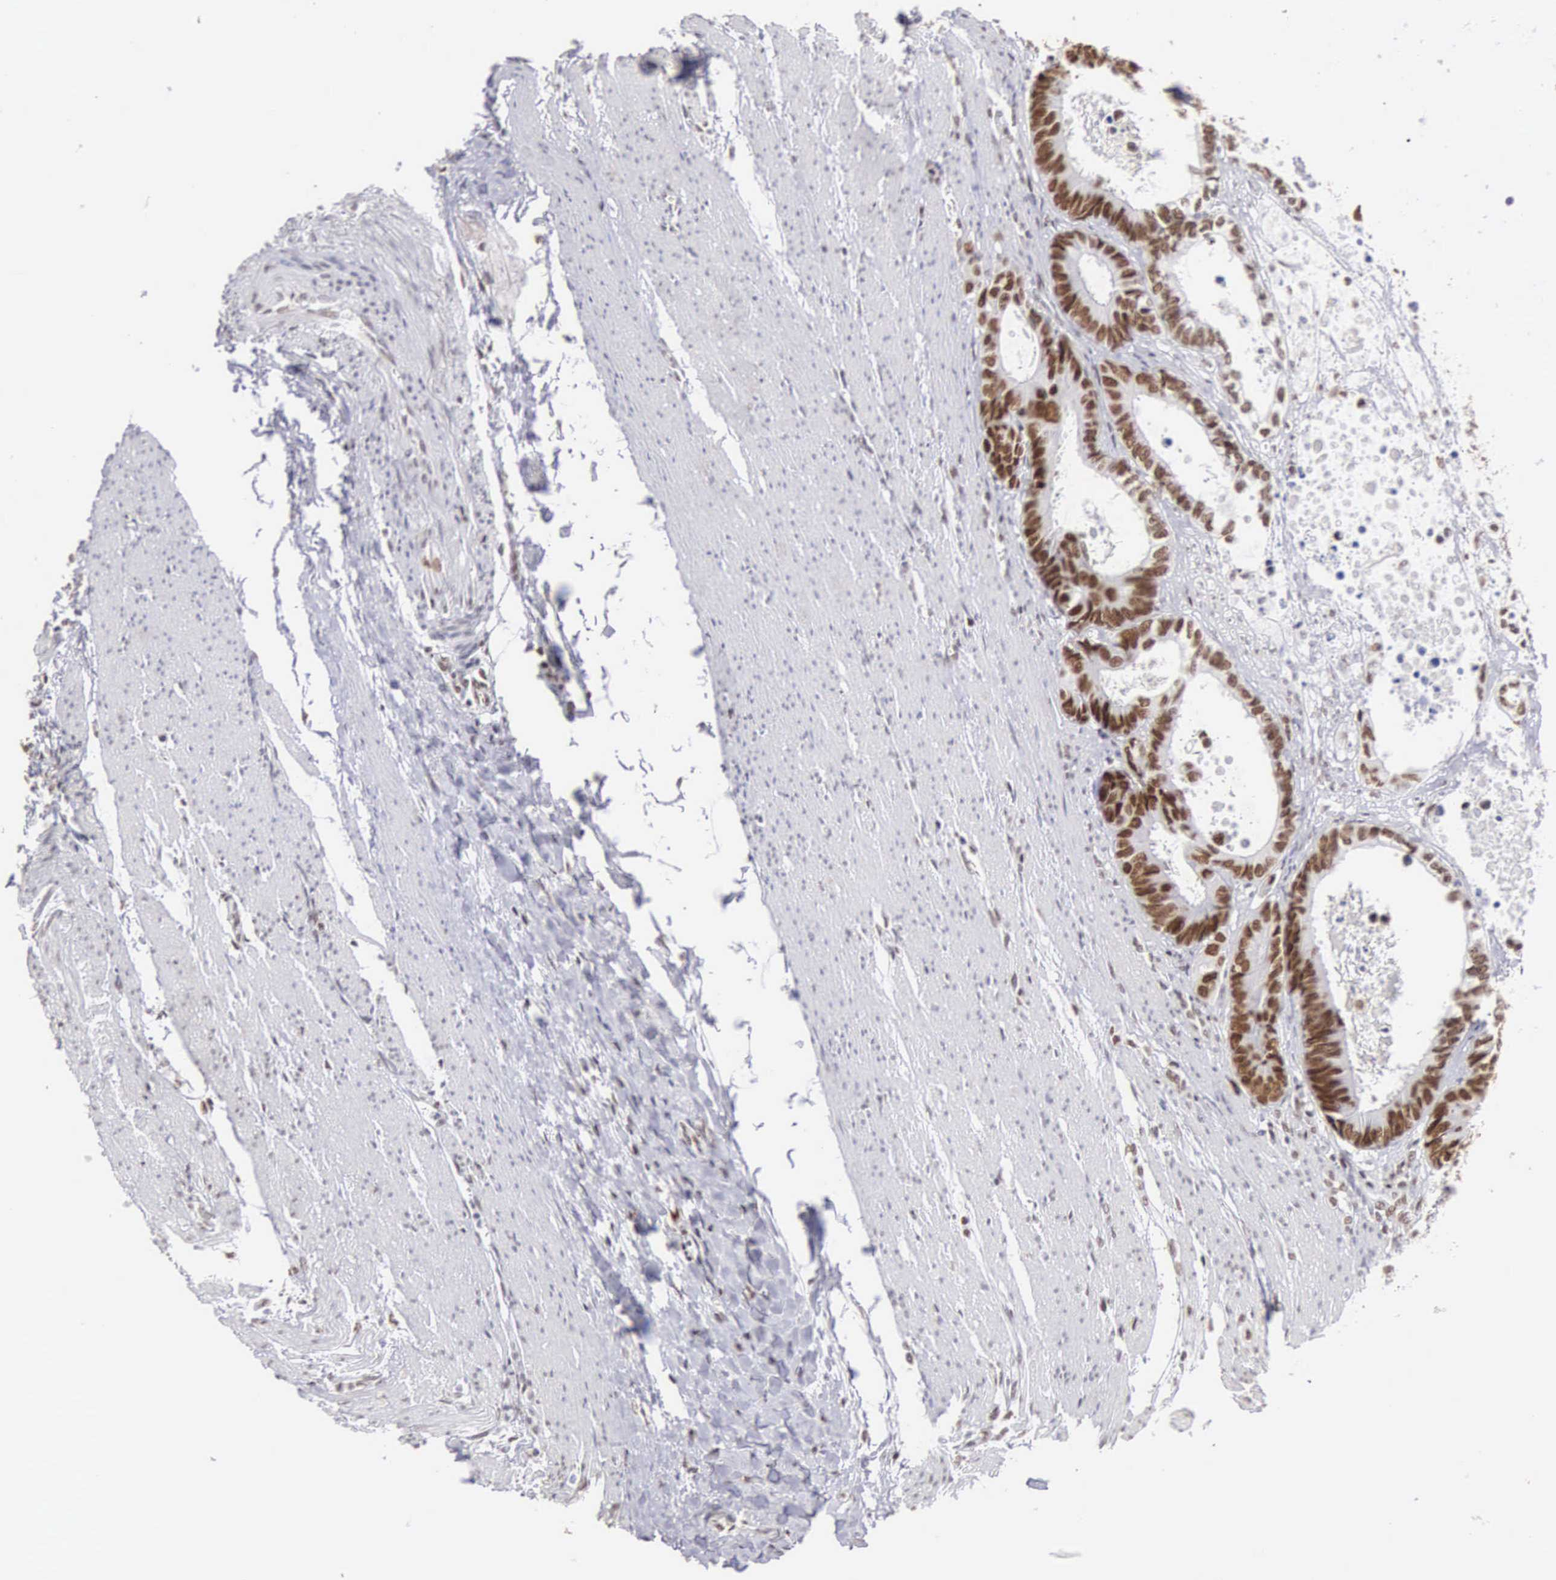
{"staining": {"intensity": "strong", "quantity": ">75%", "location": "nuclear"}, "tissue": "colorectal cancer", "cell_type": "Tumor cells", "image_type": "cancer", "snomed": [{"axis": "morphology", "description": "Adenocarcinoma, NOS"}, {"axis": "topography", "description": "Rectum"}], "caption": "Colorectal adenocarcinoma stained for a protein (brown) shows strong nuclear positive staining in approximately >75% of tumor cells.", "gene": "CSTF2", "patient": {"sex": "female", "age": 98}}